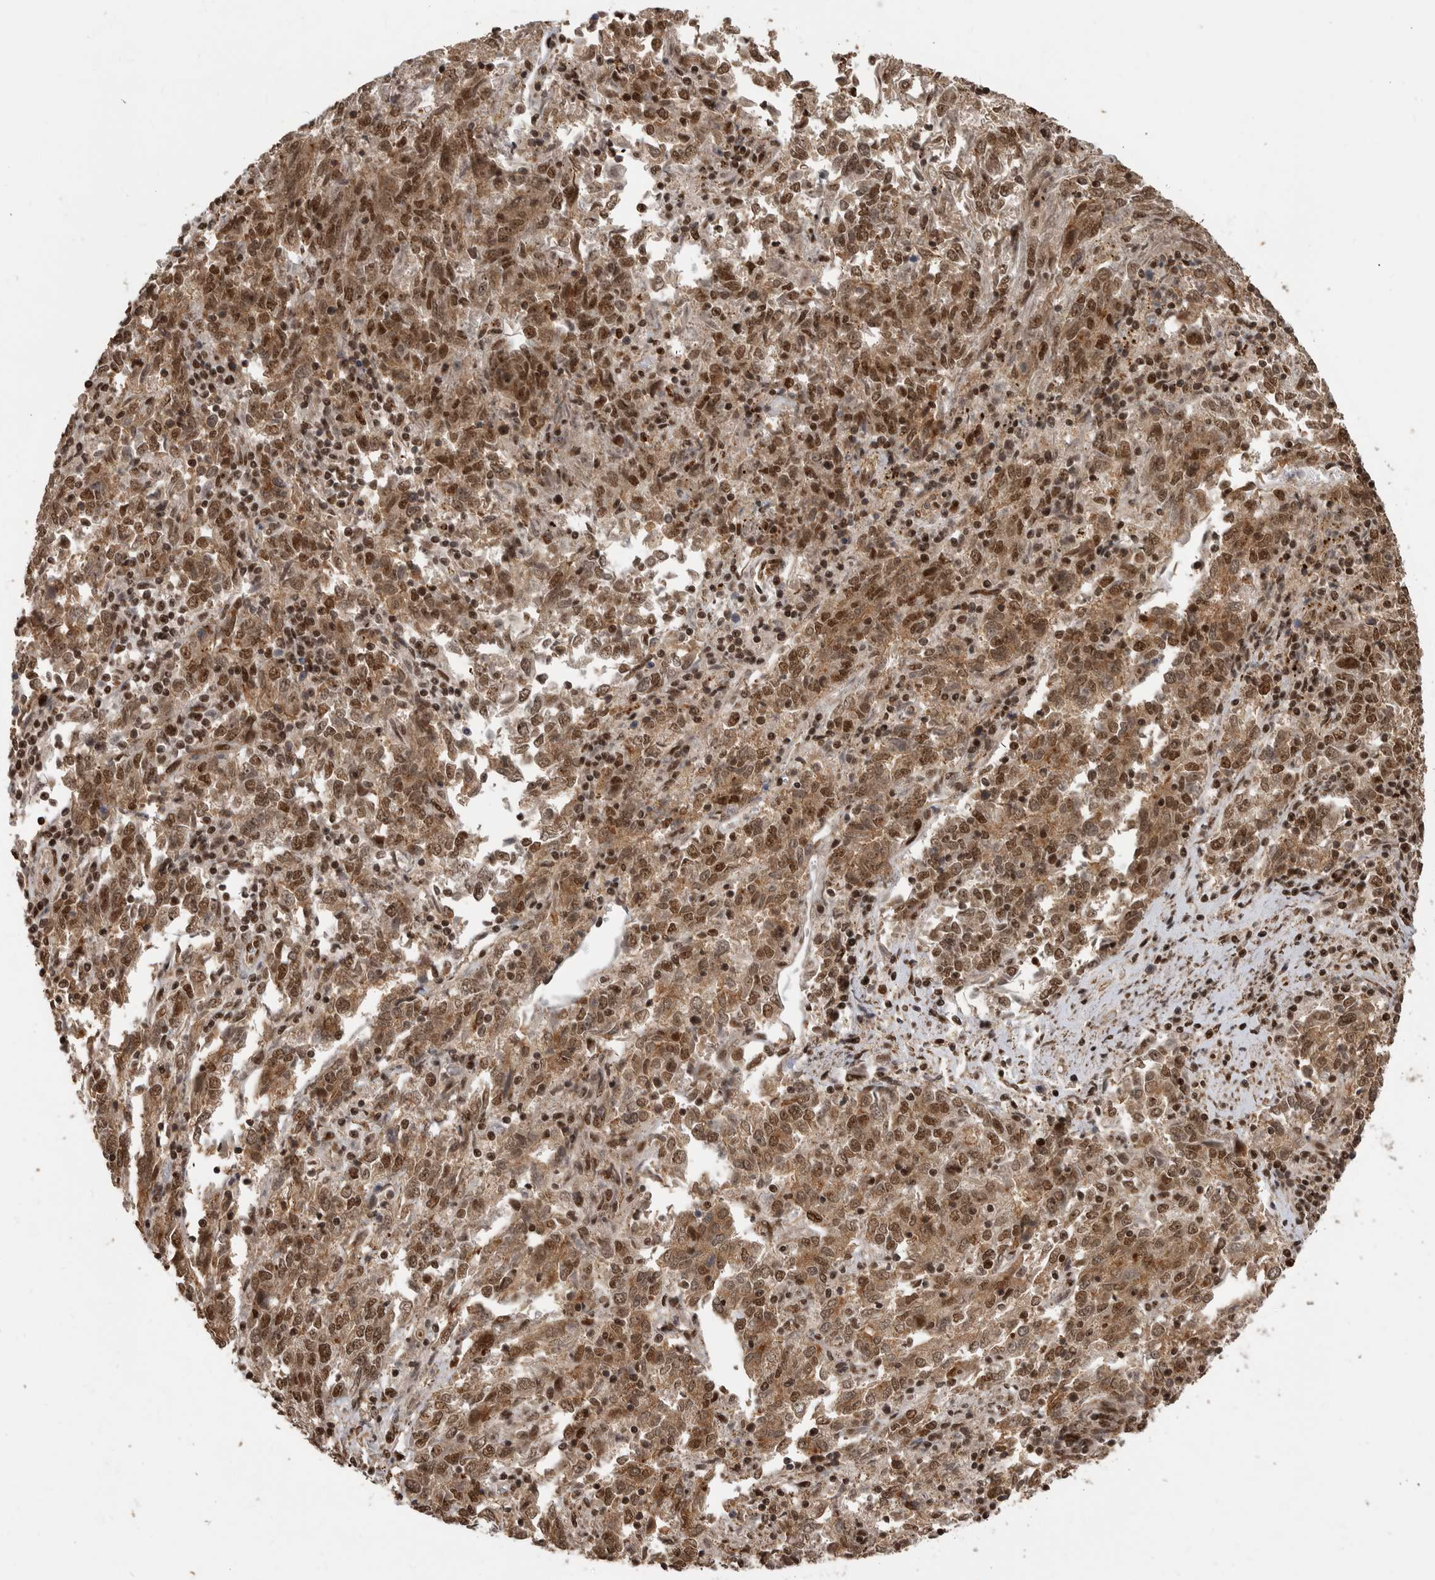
{"staining": {"intensity": "moderate", "quantity": ">75%", "location": "cytoplasmic/membranous,nuclear"}, "tissue": "endometrial cancer", "cell_type": "Tumor cells", "image_type": "cancer", "snomed": [{"axis": "morphology", "description": "Adenocarcinoma, NOS"}, {"axis": "topography", "description": "Endometrium"}], "caption": "Immunohistochemistry (IHC) of endometrial adenocarcinoma demonstrates medium levels of moderate cytoplasmic/membranous and nuclear staining in approximately >75% of tumor cells.", "gene": "PPP1R8", "patient": {"sex": "female", "age": 80}}